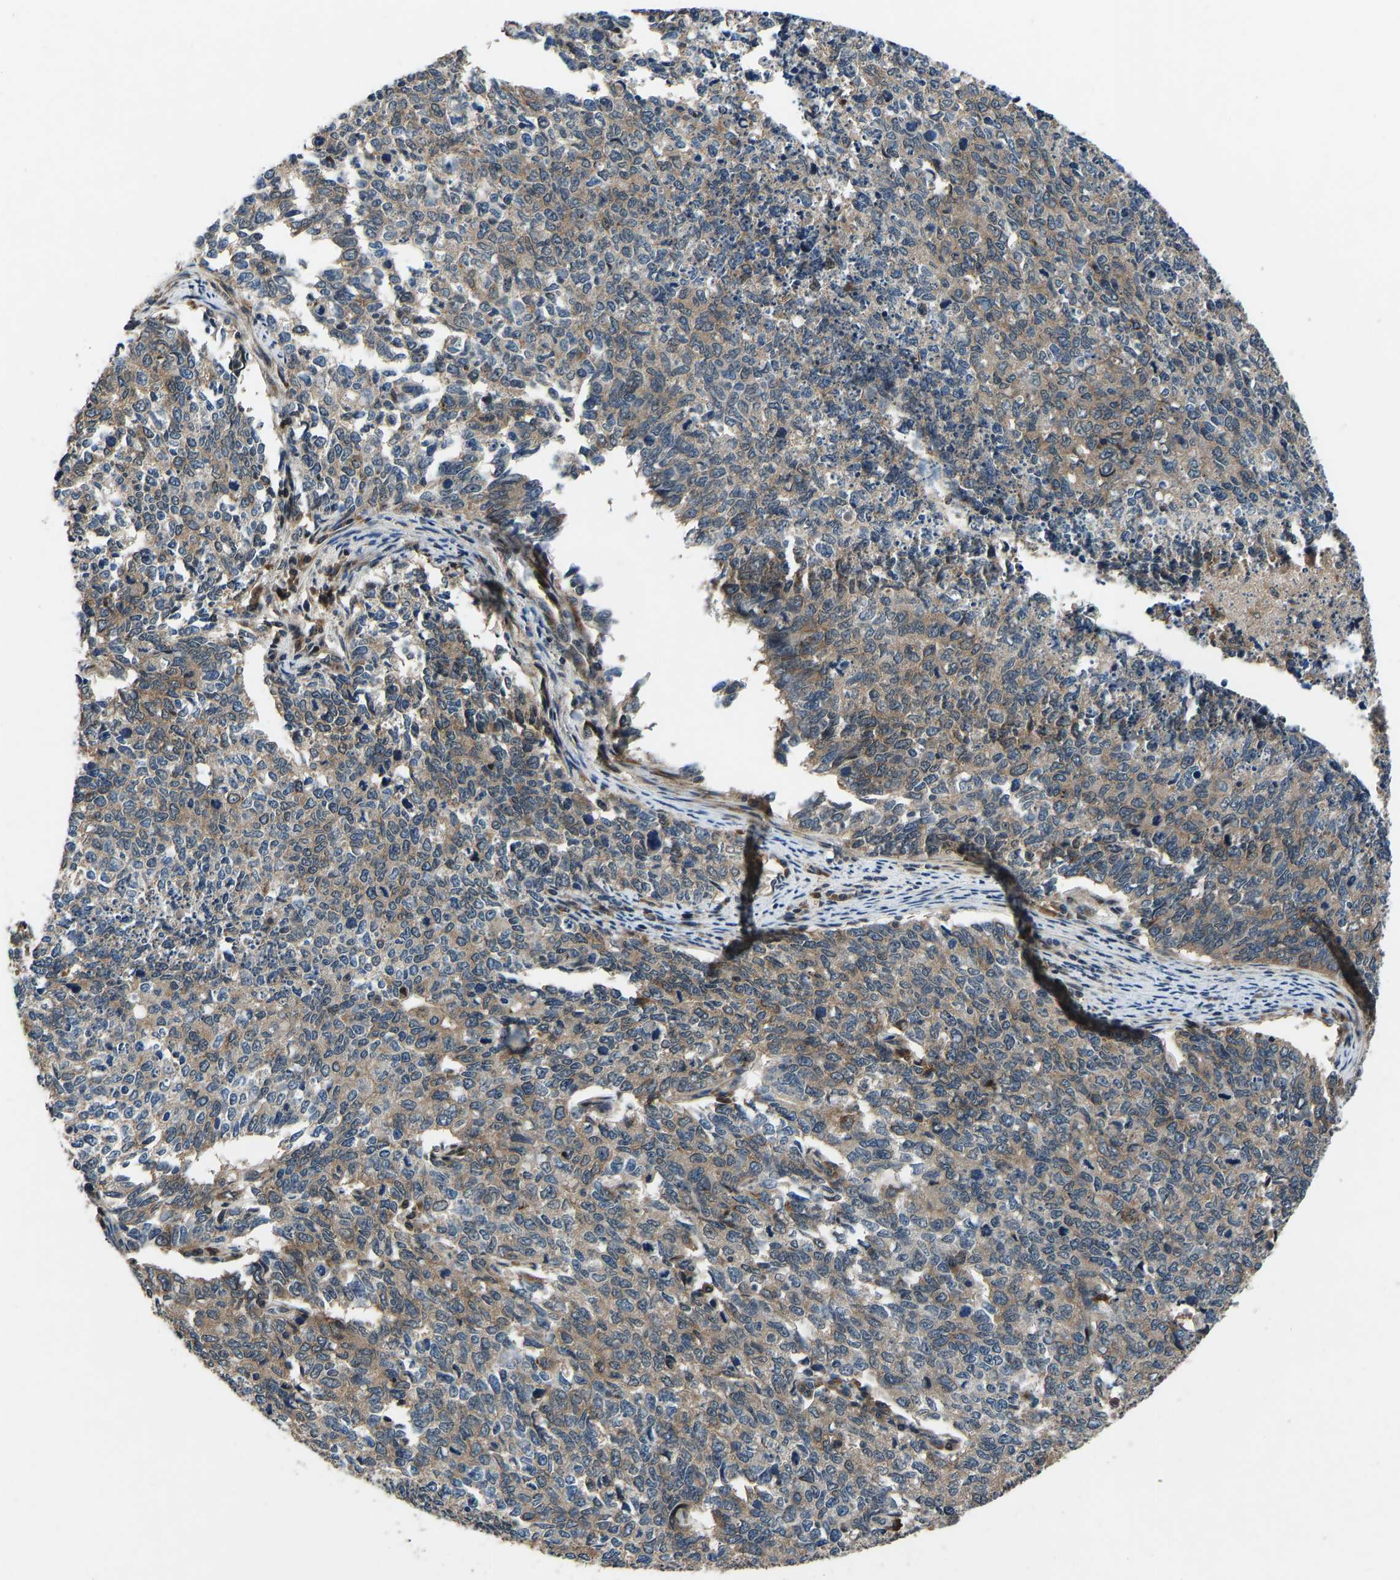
{"staining": {"intensity": "moderate", "quantity": ">75%", "location": "cytoplasmic/membranous"}, "tissue": "cervical cancer", "cell_type": "Tumor cells", "image_type": "cancer", "snomed": [{"axis": "morphology", "description": "Squamous cell carcinoma, NOS"}, {"axis": "topography", "description": "Cervix"}], "caption": "A brown stain shows moderate cytoplasmic/membranous staining of a protein in human cervical cancer tumor cells.", "gene": "RLIM", "patient": {"sex": "female", "age": 63}}